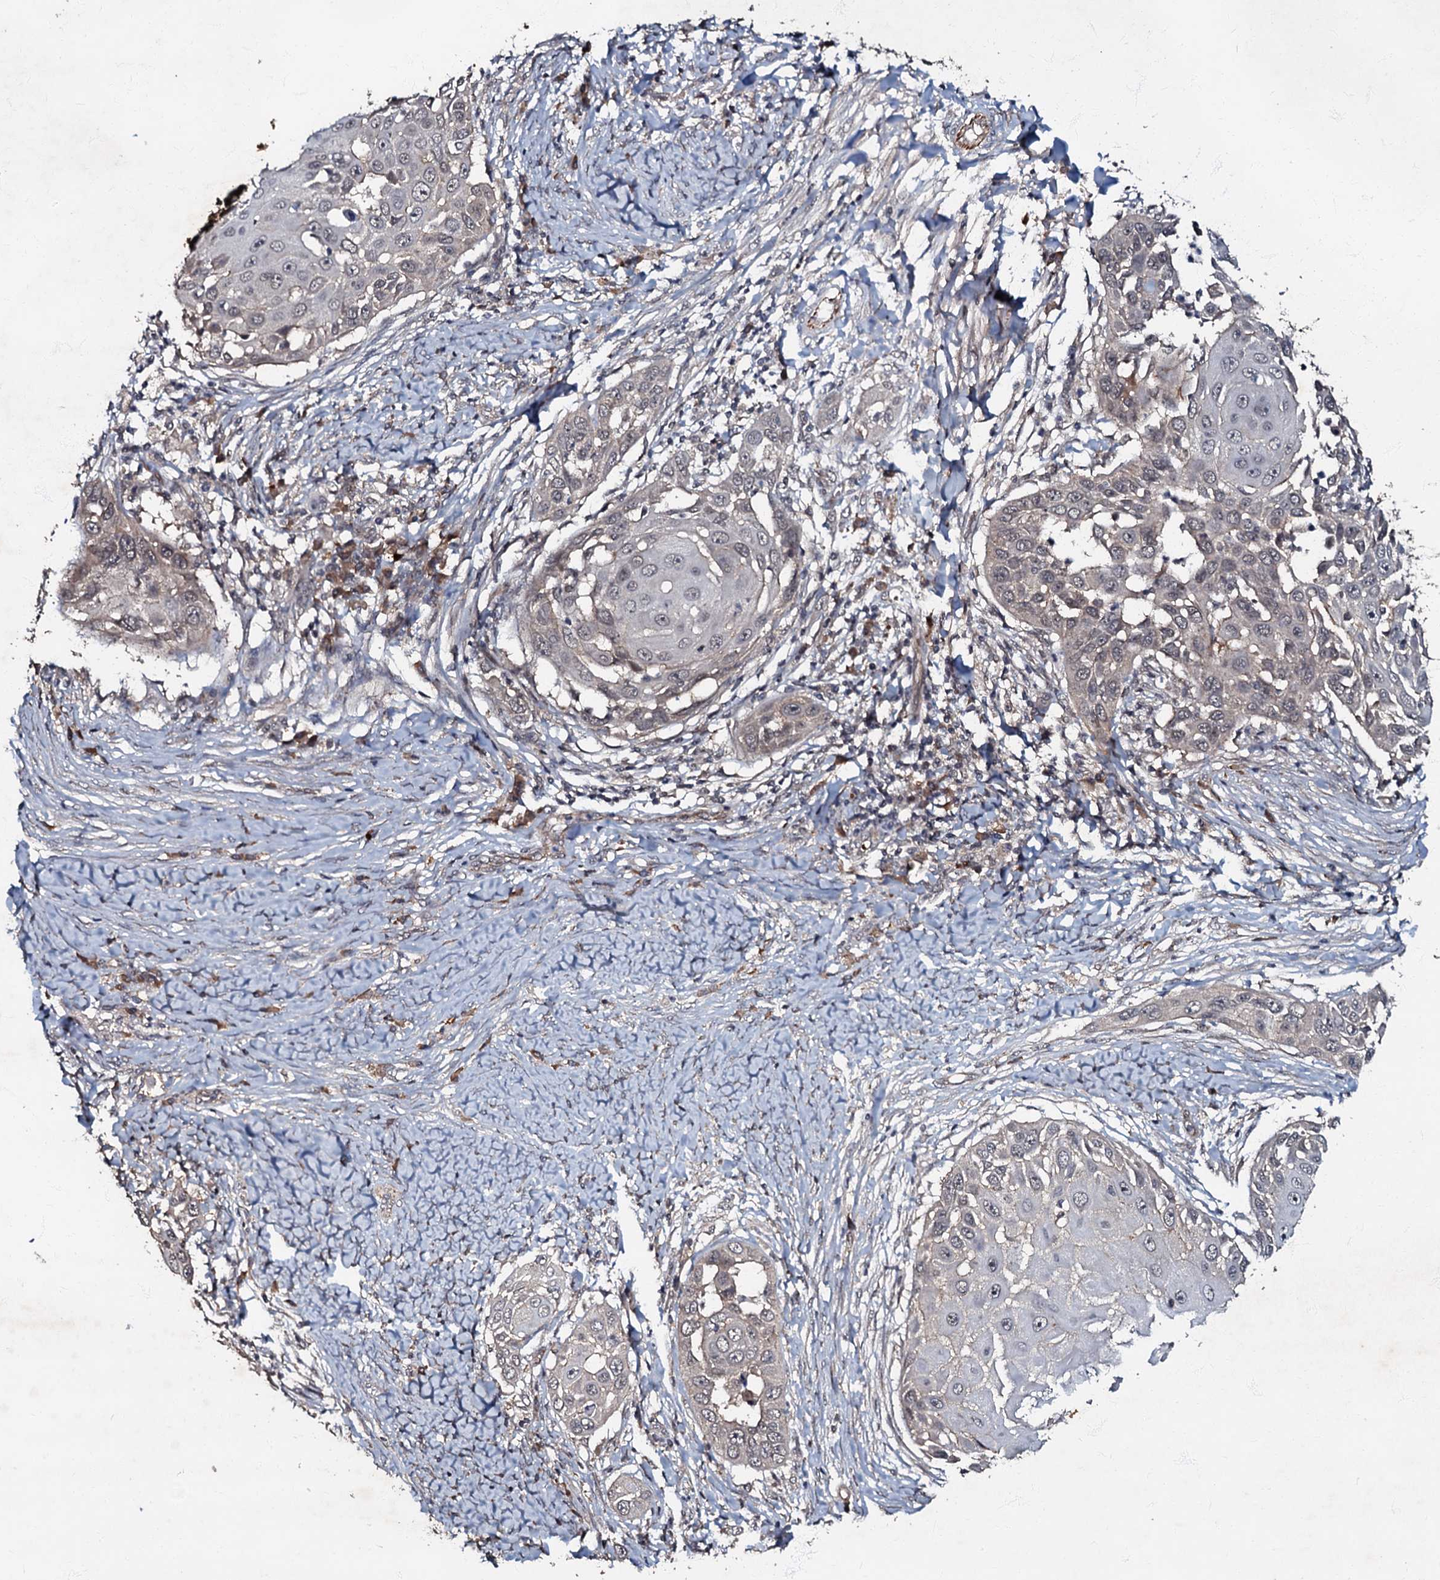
{"staining": {"intensity": "negative", "quantity": "none", "location": "none"}, "tissue": "skin cancer", "cell_type": "Tumor cells", "image_type": "cancer", "snomed": [{"axis": "morphology", "description": "Squamous cell carcinoma, NOS"}, {"axis": "topography", "description": "Skin"}], "caption": "Skin cancer (squamous cell carcinoma) was stained to show a protein in brown. There is no significant expression in tumor cells. Nuclei are stained in blue.", "gene": "MANSC4", "patient": {"sex": "female", "age": 44}}